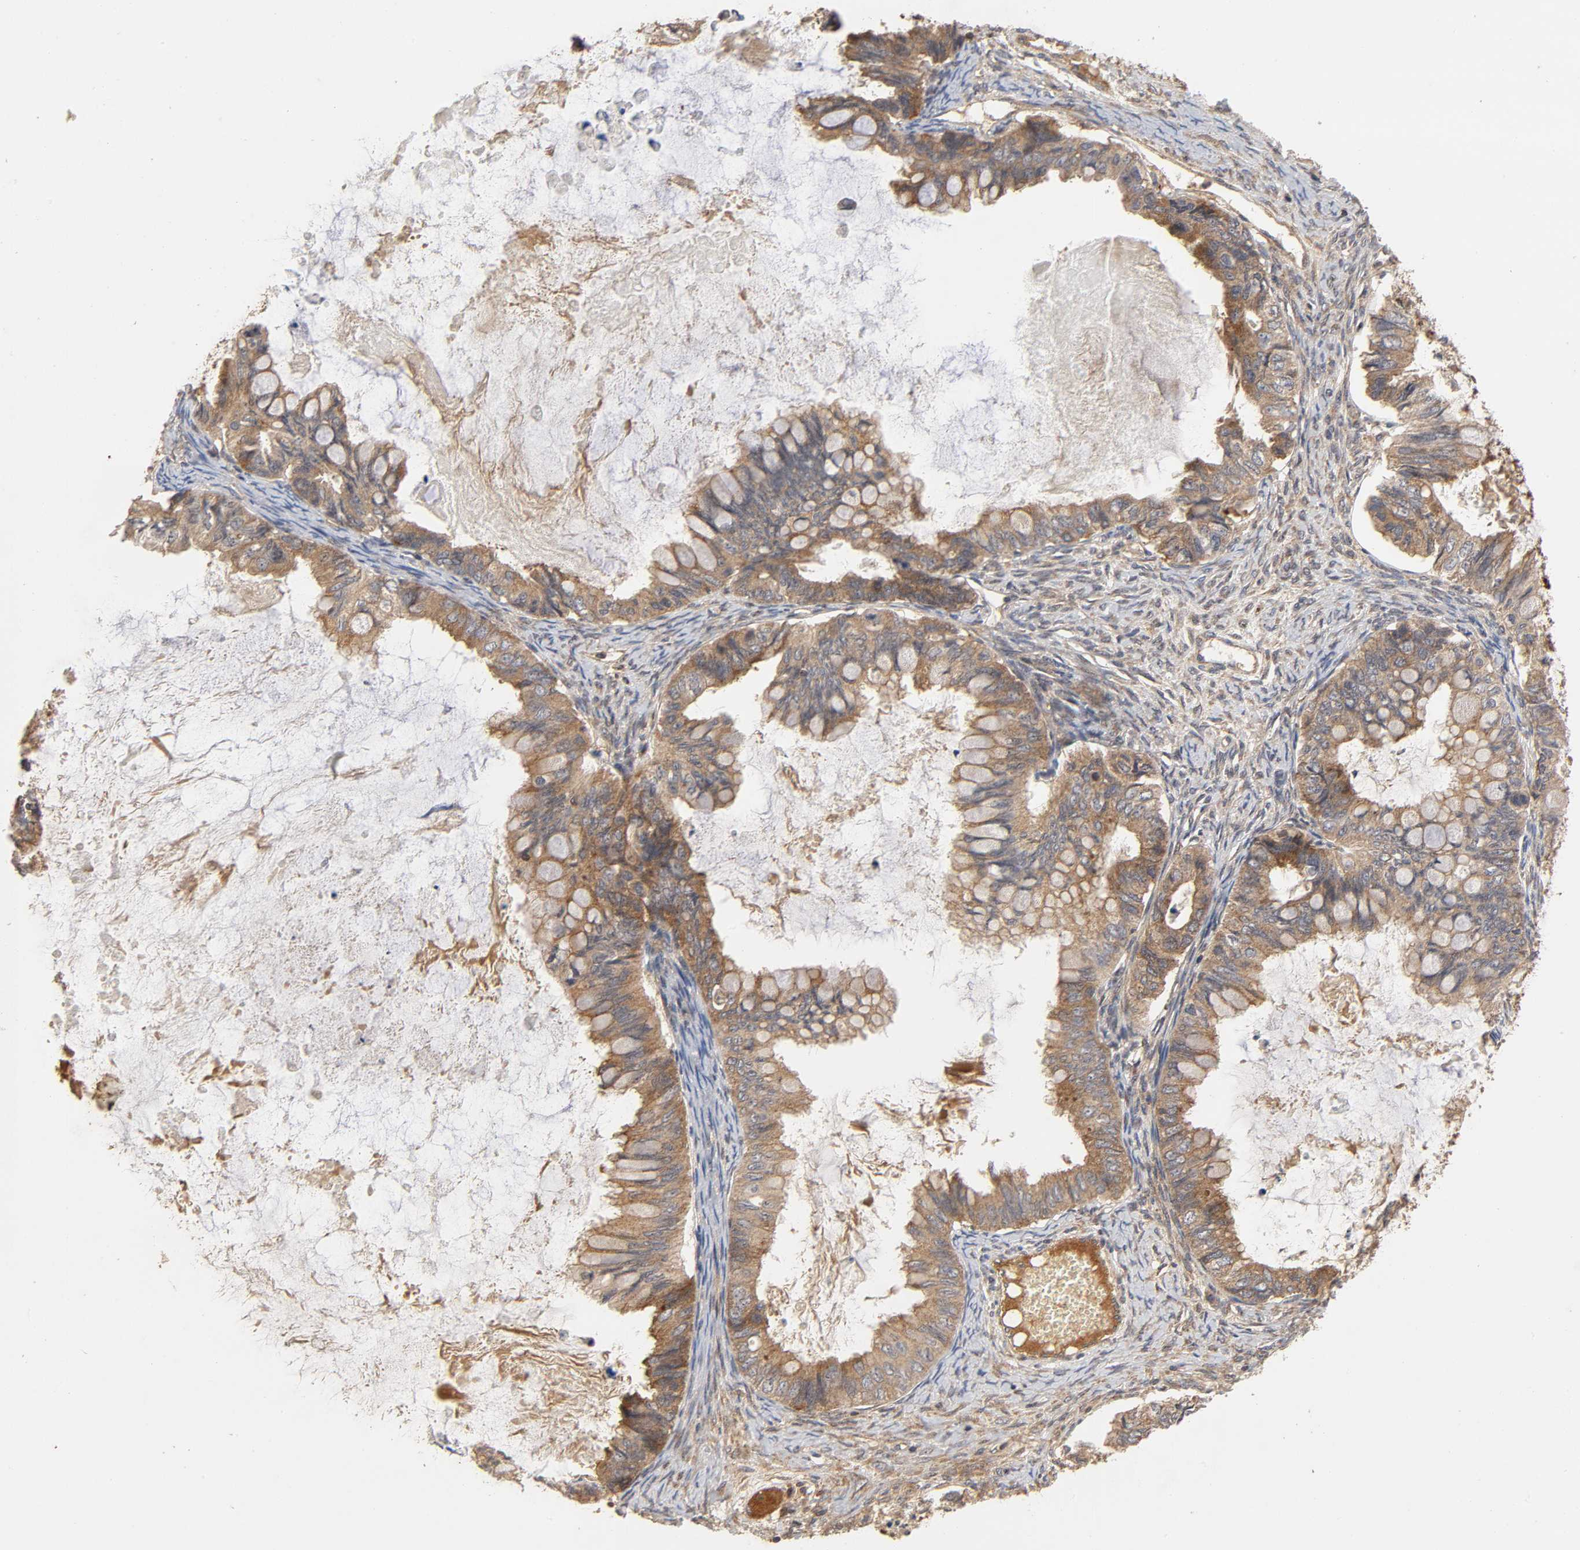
{"staining": {"intensity": "moderate", "quantity": ">75%", "location": "cytoplasmic/membranous"}, "tissue": "ovarian cancer", "cell_type": "Tumor cells", "image_type": "cancer", "snomed": [{"axis": "morphology", "description": "Cystadenocarcinoma, mucinous, NOS"}, {"axis": "topography", "description": "Ovary"}], "caption": "High-power microscopy captured an immunohistochemistry photomicrograph of ovarian cancer (mucinous cystadenocarcinoma), revealing moderate cytoplasmic/membranous positivity in approximately >75% of tumor cells.", "gene": "IKBKB", "patient": {"sex": "female", "age": 80}}